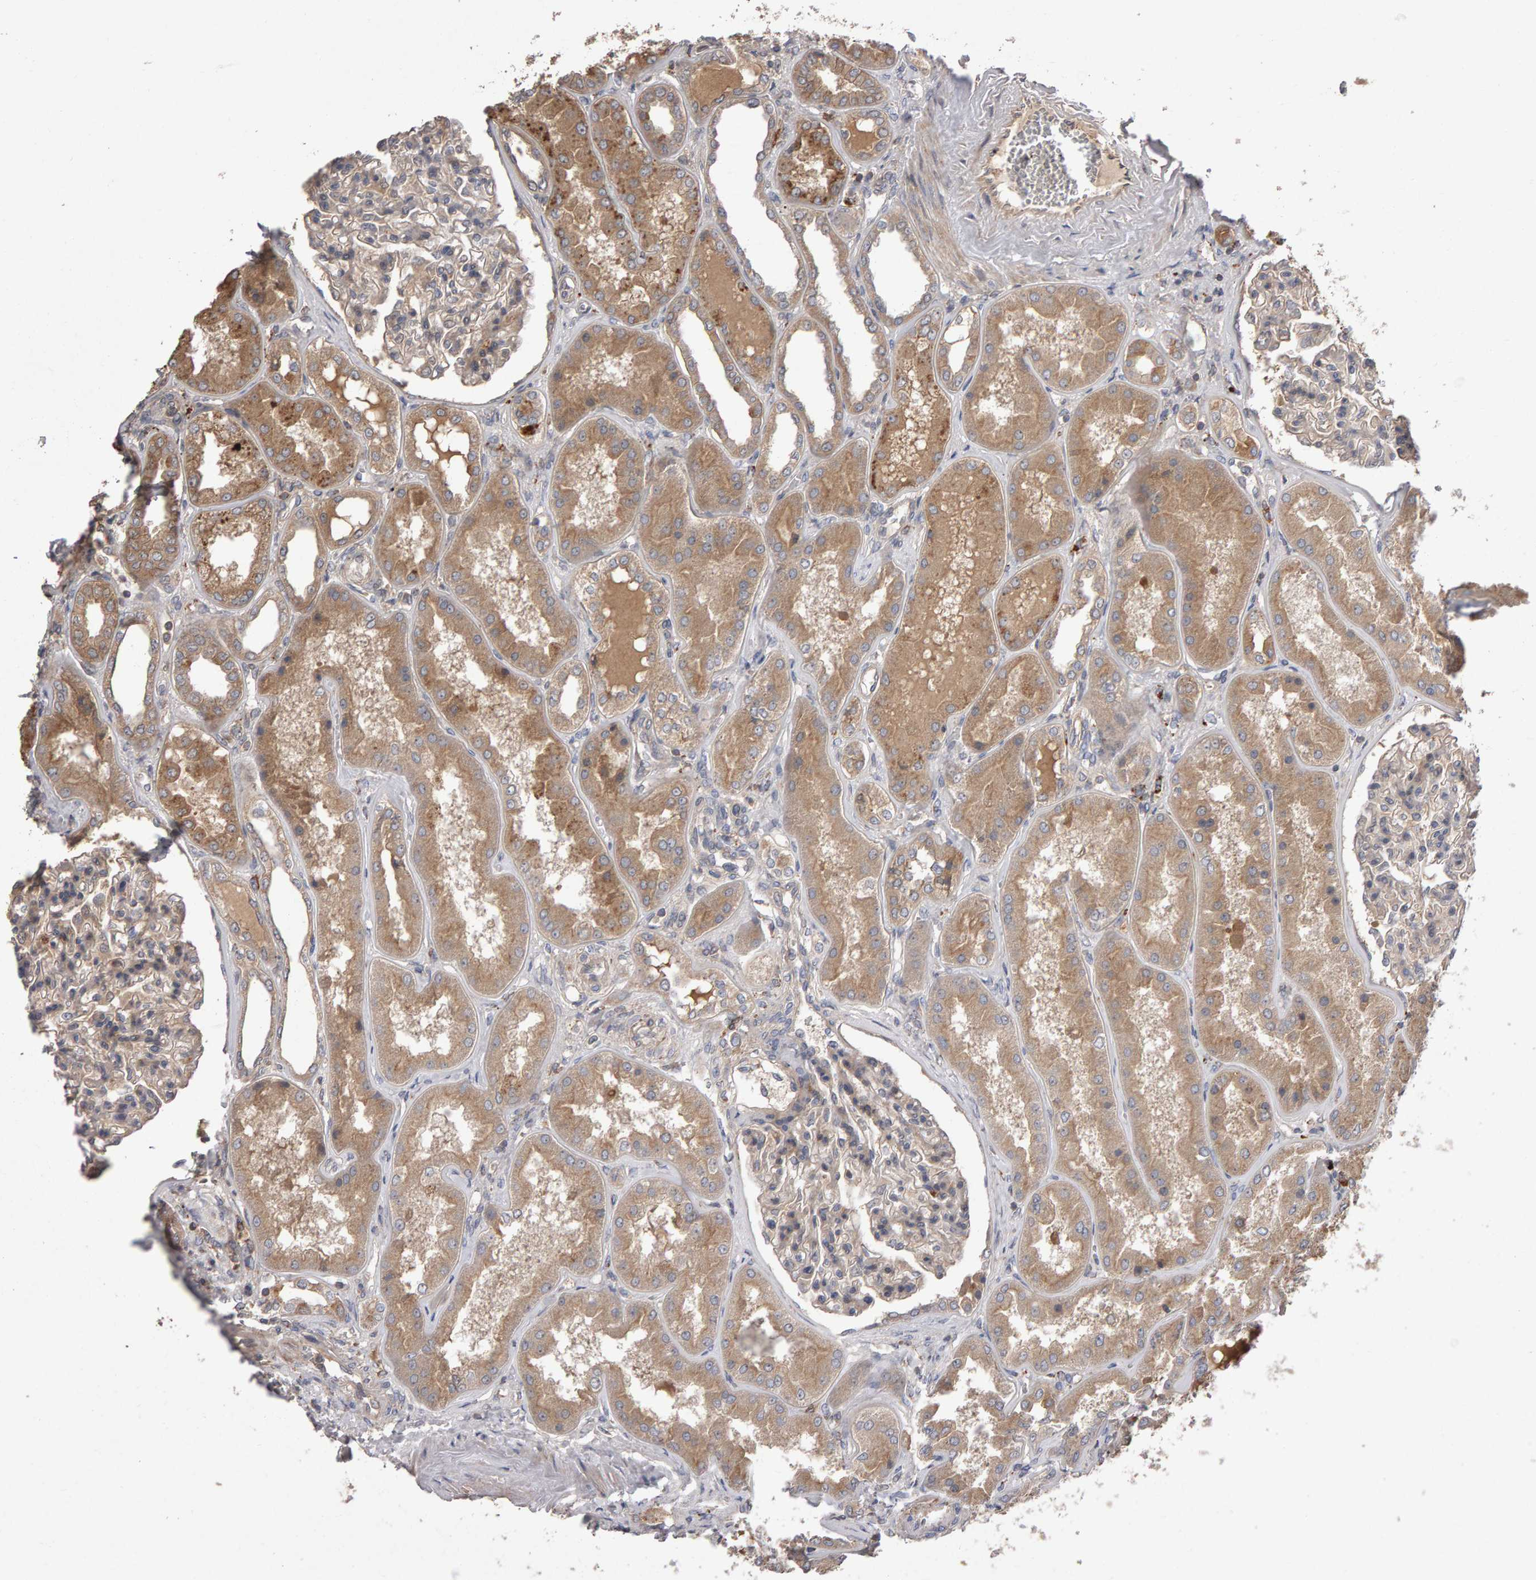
{"staining": {"intensity": "weak", "quantity": ">75%", "location": "cytoplasmic/membranous"}, "tissue": "kidney", "cell_type": "Cells in glomeruli", "image_type": "normal", "snomed": [{"axis": "morphology", "description": "Normal tissue, NOS"}, {"axis": "topography", "description": "Kidney"}], "caption": "A high-resolution histopathology image shows IHC staining of benign kidney, which exhibits weak cytoplasmic/membranous positivity in approximately >75% of cells in glomeruli. Nuclei are stained in blue.", "gene": "PGS1", "patient": {"sex": "female", "age": 56}}